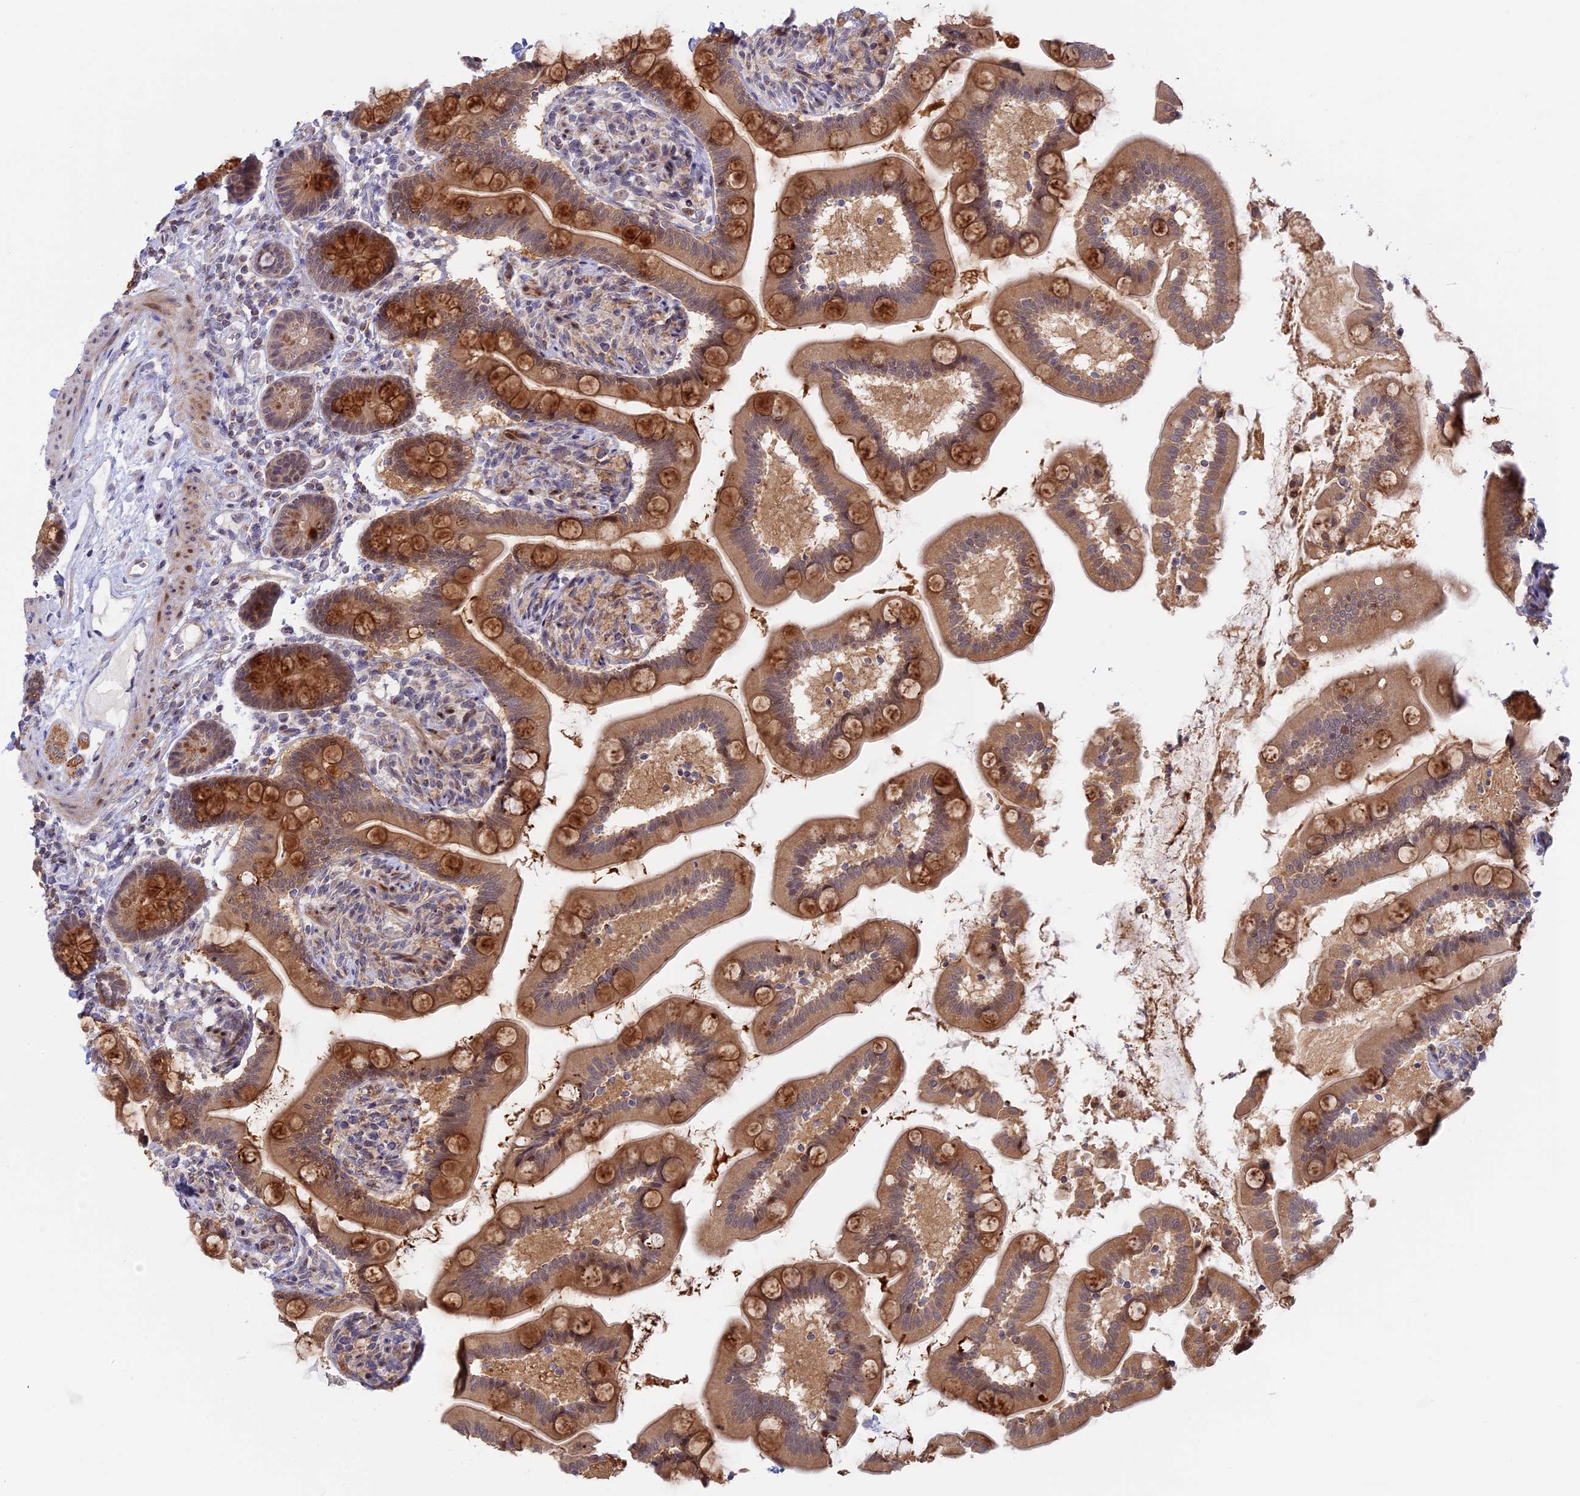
{"staining": {"intensity": "strong", "quantity": ">75%", "location": "cytoplasmic/membranous"}, "tissue": "small intestine", "cell_type": "Glandular cells", "image_type": "normal", "snomed": [{"axis": "morphology", "description": "Normal tissue, NOS"}, {"axis": "topography", "description": "Small intestine"}], "caption": "IHC (DAB) staining of unremarkable small intestine shows strong cytoplasmic/membranous protein positivity in approximately >75% of glandular cells. The protein is stained brown, and the nuclei are stained in blue (DAB (3,3'-diaminobenzidine) IHC with brightfield microscopy, high magnification).", "gene": "GSKIP", "patient": {"sex": "female", "age": 64}}